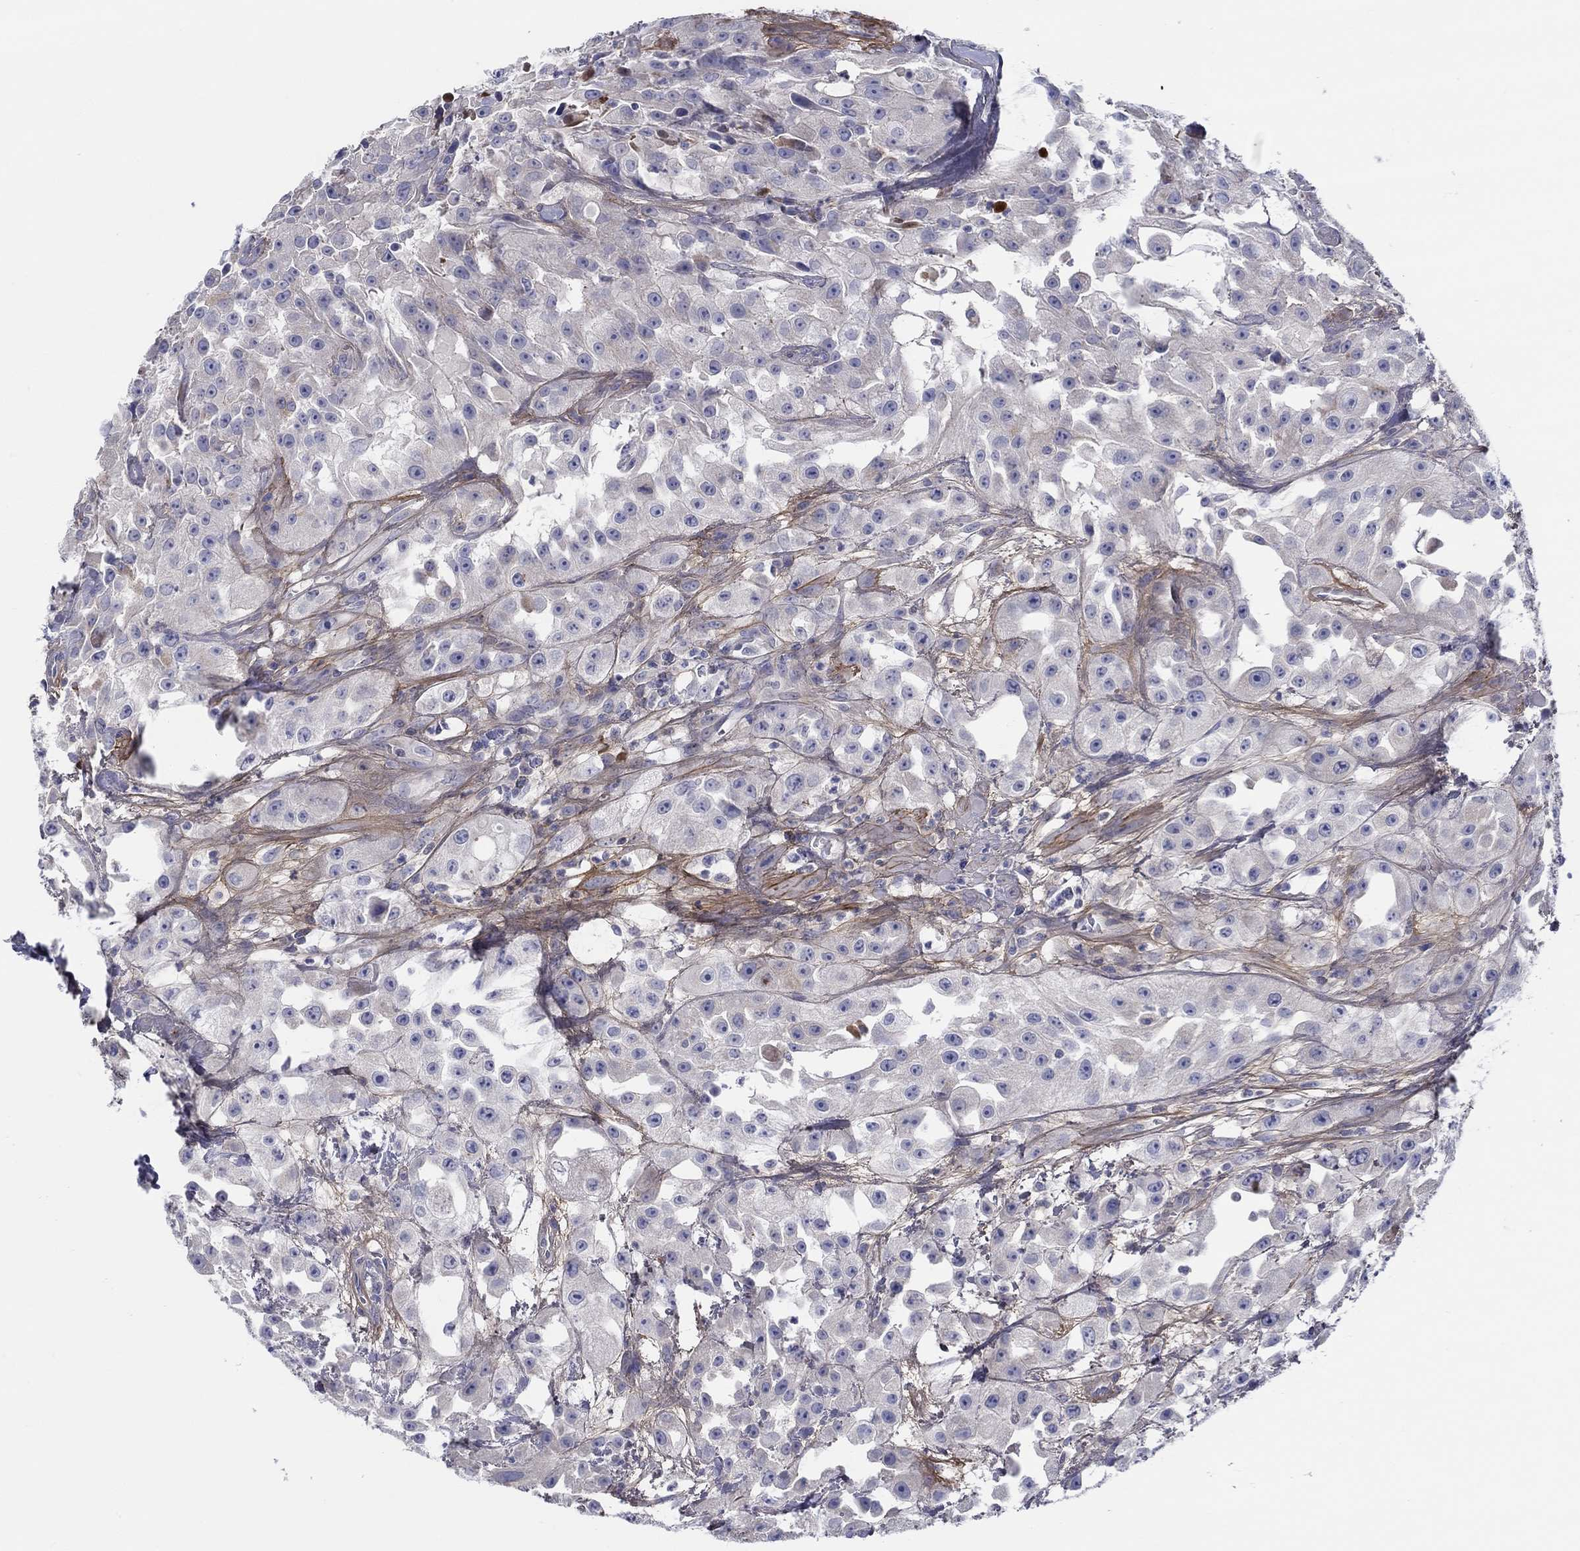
{"staining": {"intensity": "negative", "quantity": "none", "location": "none"}, "tissue": "urothelial cancer", "cell_type": "Tumor cells", "image_type": "cancer", "snomed": [{"axis": "morphology", "description": "Urothelial carcinoma, High grade"}, {"axis": "topography", "description": "Urinary bladder"}], "caption": "The photomicrograph shows no staining of tumor cells in high-grade urothelial carcinoma.", "gene": "HAPLN4", "patient": {"sex": "male", "age": 79}}